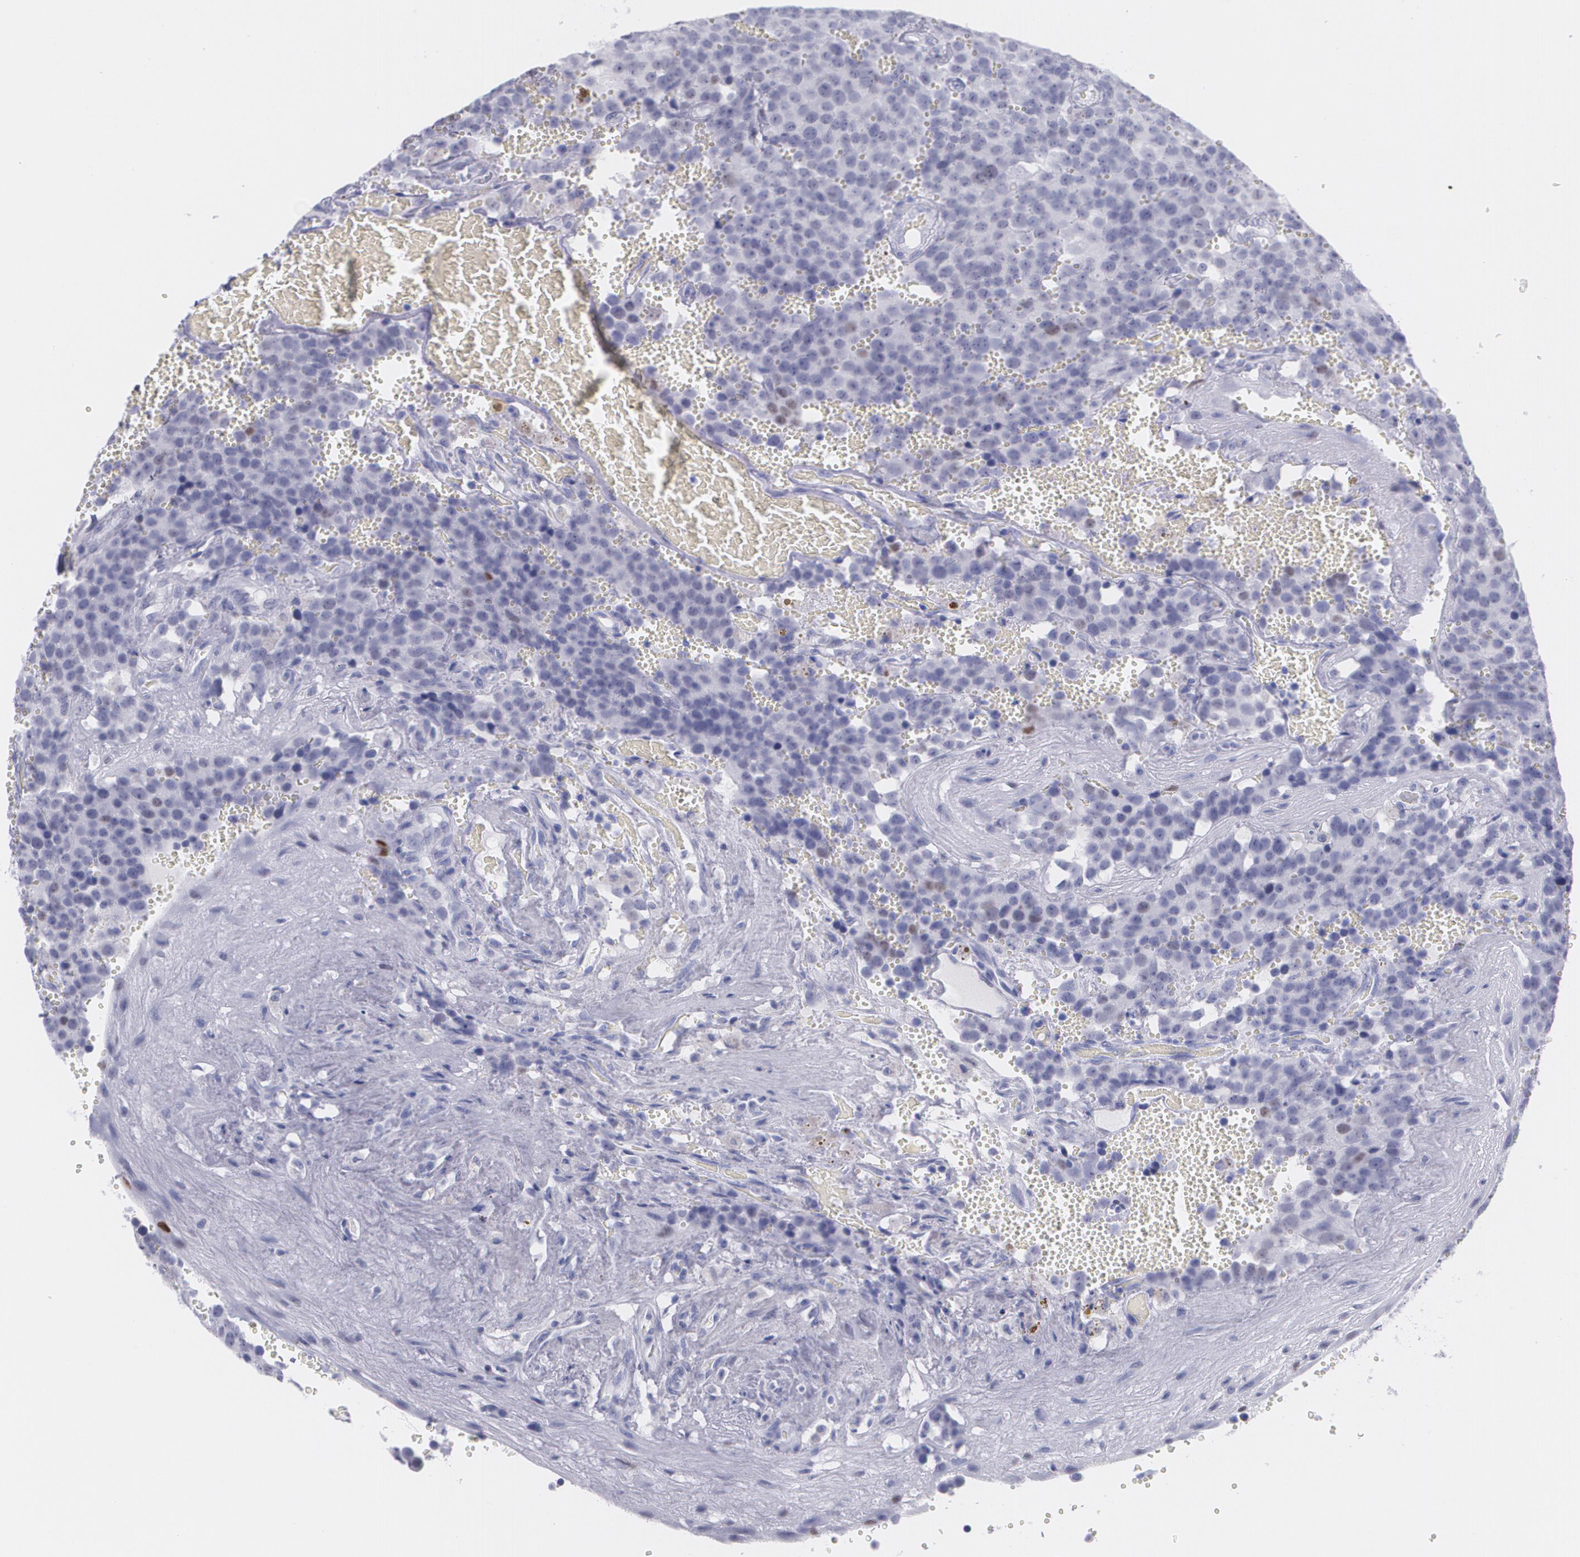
{"staining": {"intensity": "weak", "quantity": "<25%", "location": "nuclear"}, "tissue": "testis cancer", "cell_type": "Tumor cells", "image_type": "cancer", "snomed": [{"axis": "morphology", "description": "Seminoma, NOS"}, {"axis": "topography", "description": "Testis"}], "caption": "Human testis cancer (seminoma) stained for a protein using immunohistochemistry displays no positivity in tumor cells.", "gene": "TP53", "patient": {"sex": "male", "age": 71}}